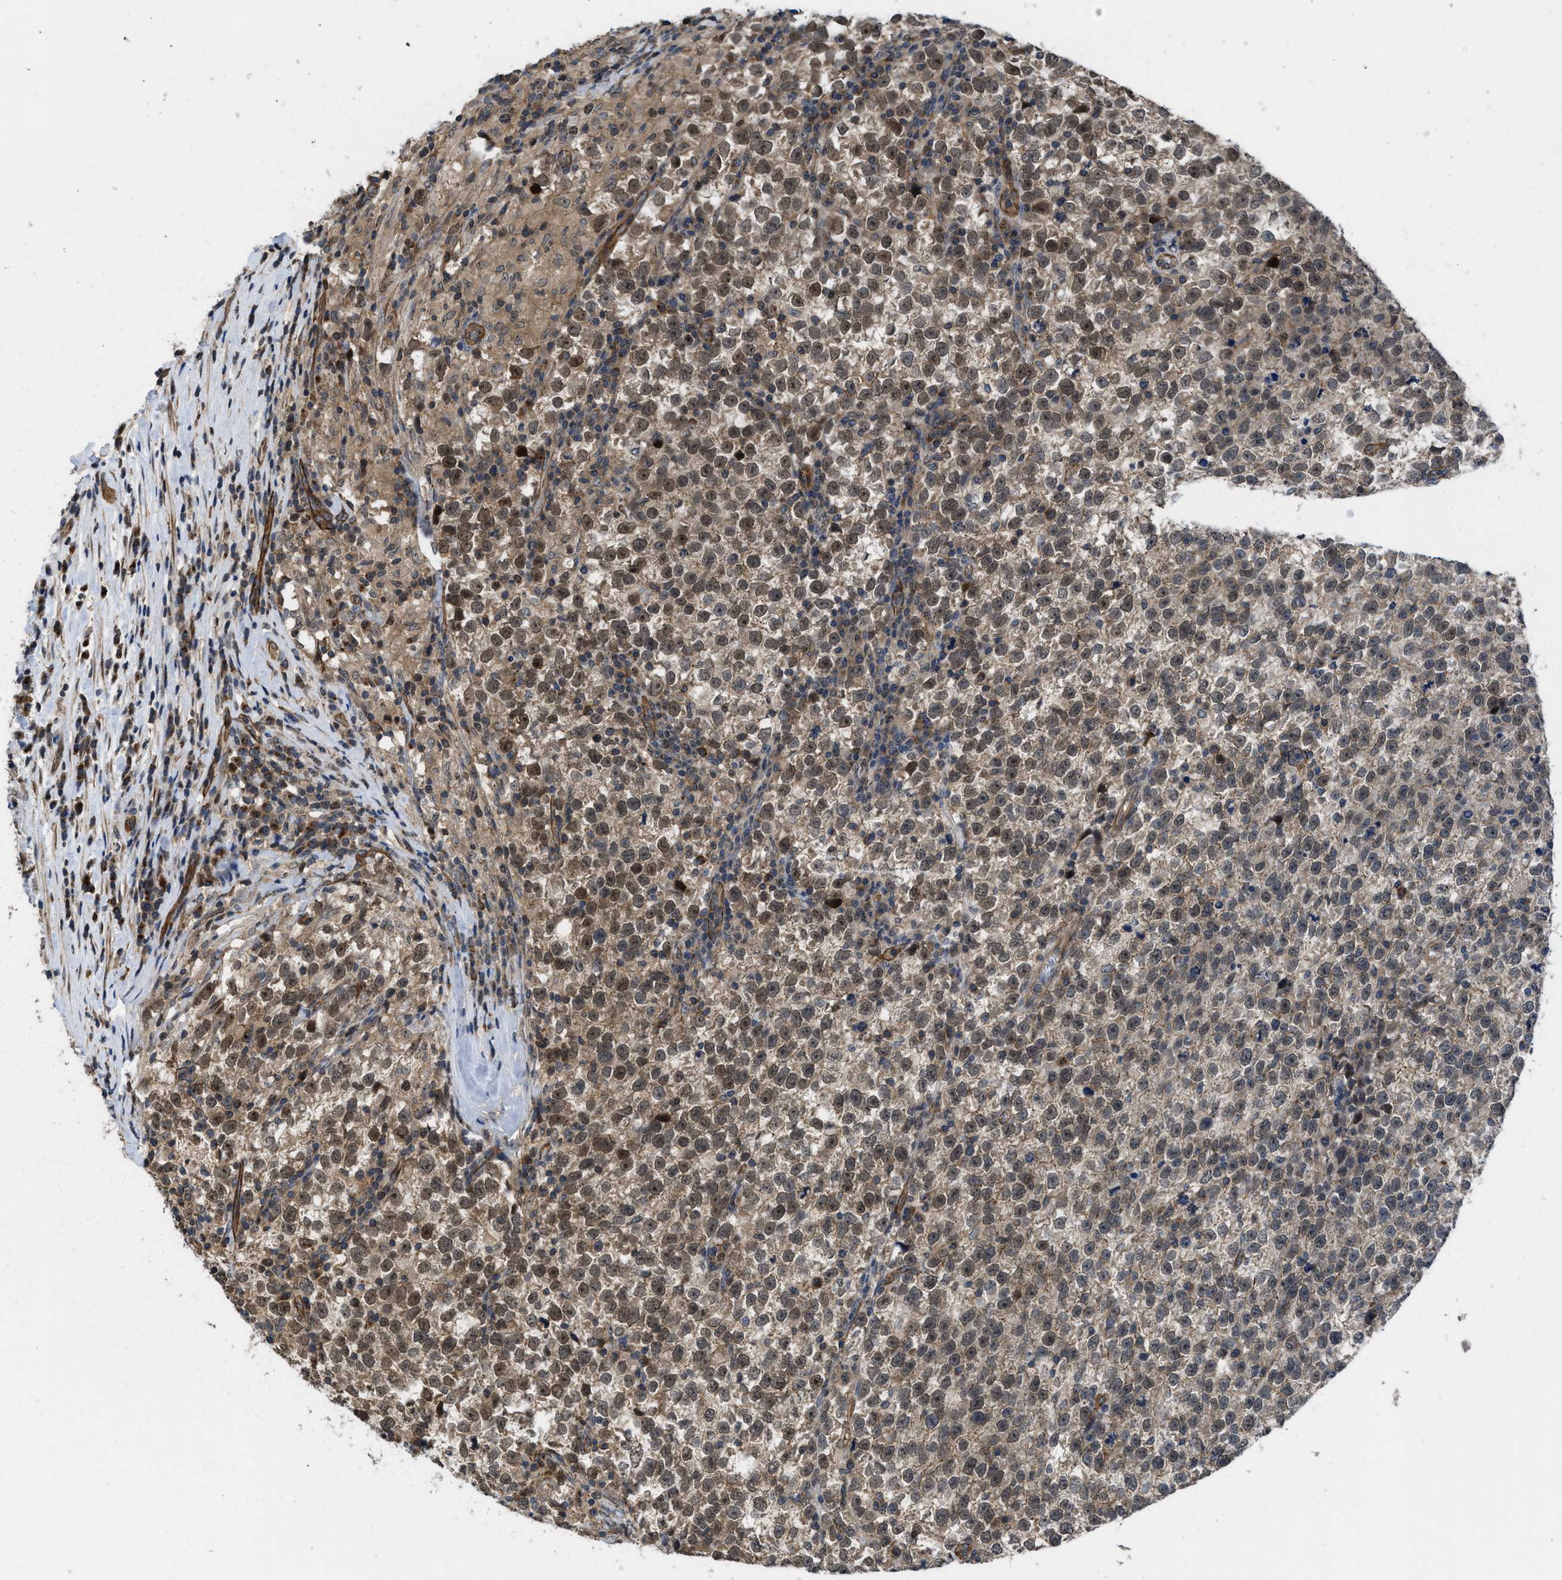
{"staining": {"intensity": "moderate", "quantity": ">75%", "location": "cytoplasmic/membranous,nuclear"}, "tissue": "testis cancer", "cell_type": "Tumor cells", "image_type": "cancer", "snomed": [{"axis": "morphology", "description": "Normal tissue, NOS"}, {"axis": "morphology", "description": "Seminoma, NOS"}, {"axis": "topography", "description": "Testis"}], "caption": "There is medium levels of moderate cytoplasmic/membranous and nuclear positivity in tumor cells of testis cancer, as demonstrated by immunohistochemical staining (brown color).", "gene": "GPATCH2L", "patient": {"sex": "male", "age": 43}}